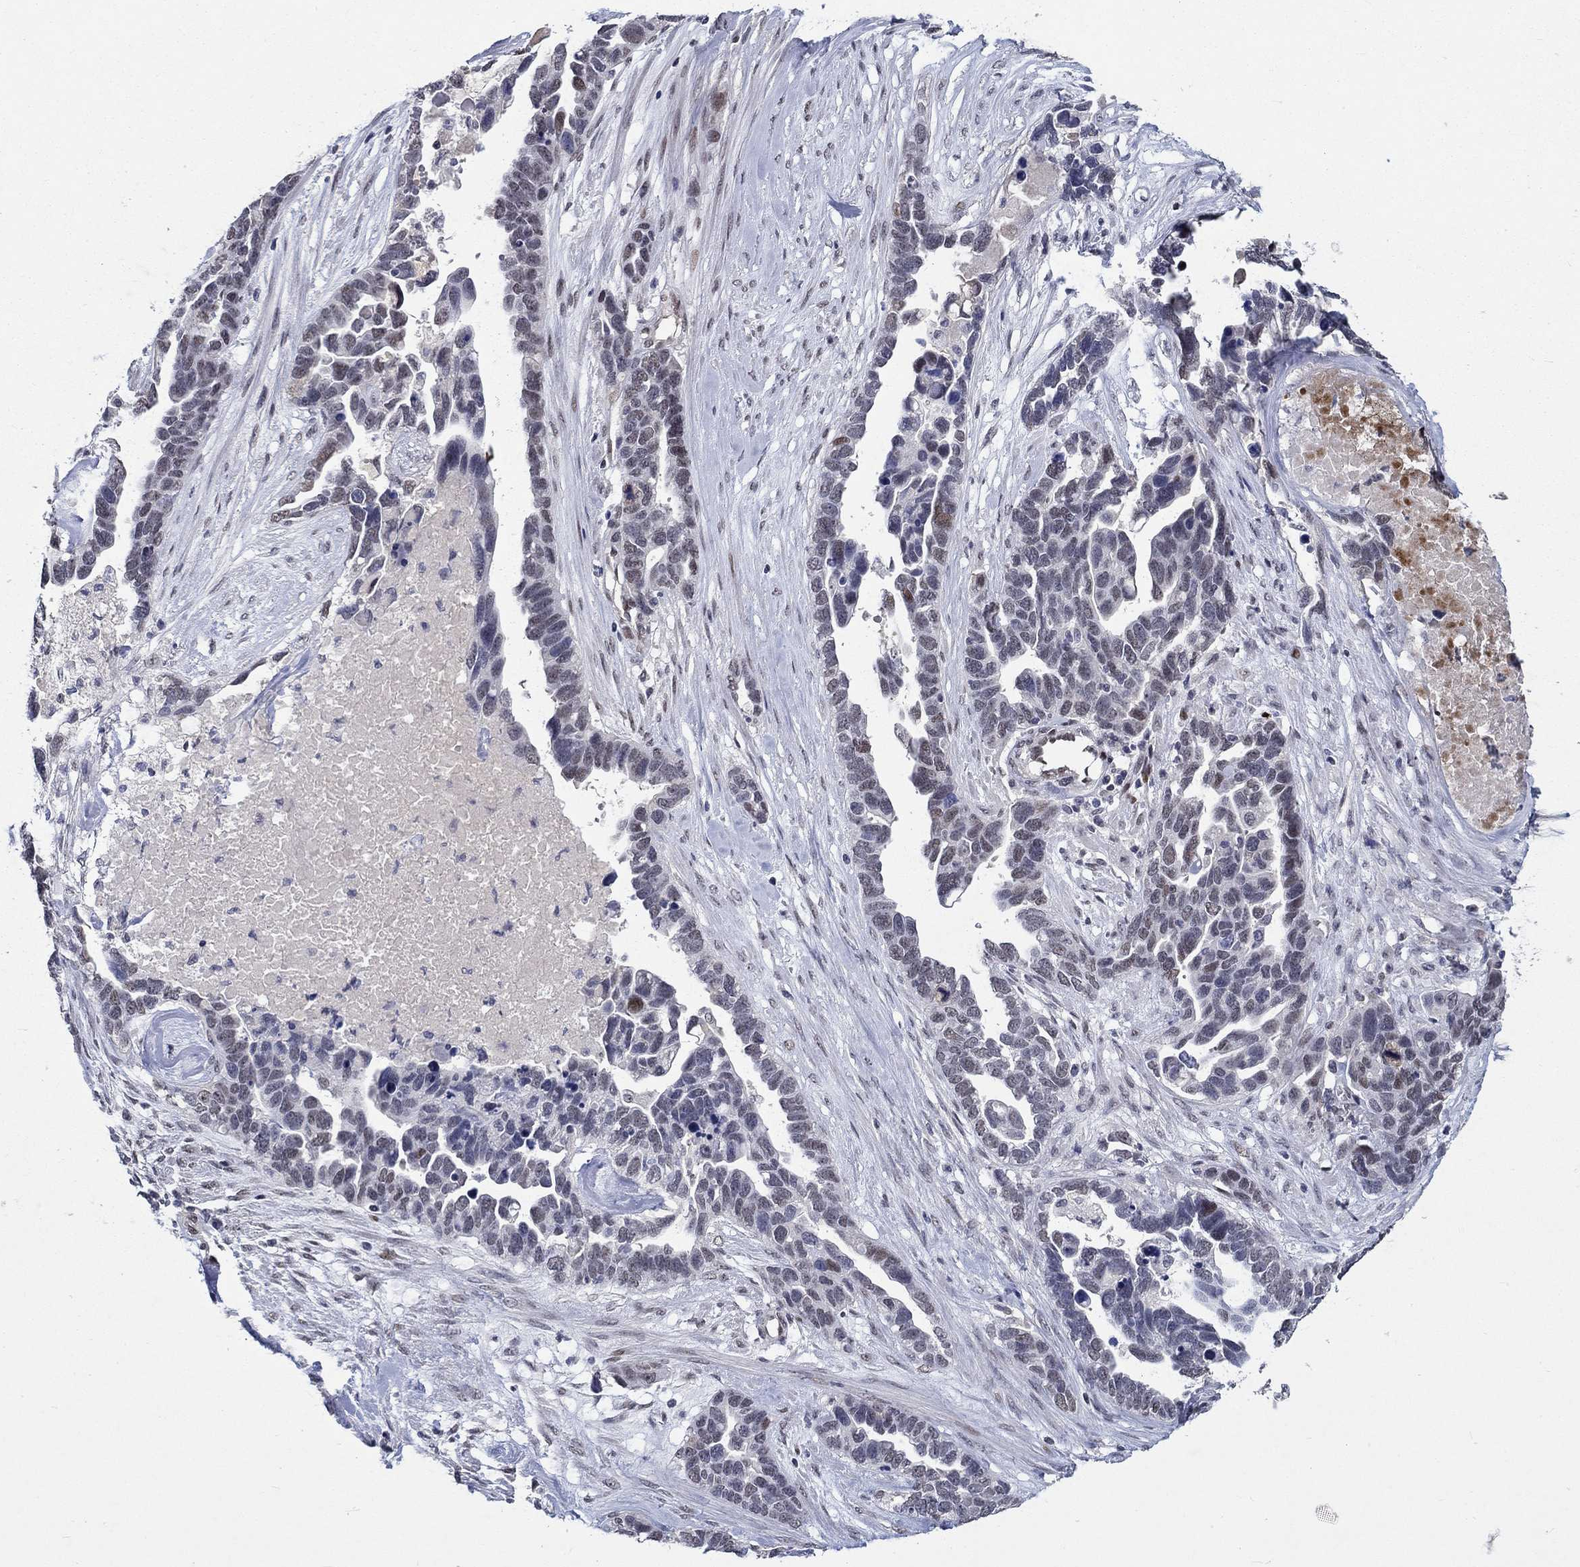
{"staining": {"intensity": "moderate", "quantity": "<25%", "location": "nuclear"}, "tissue": "ovarian cancer", "cell_type": "Tumor cells", "image_type": "cancer", "snomed": [{"axis": "morphology", "description": "Cystadenocarcinoma, serous, NOS"}, {"axis": "topography", "description": "Ovary"}], "caption": "Immunohistochemistry (IHC) of serous cystadenocarcinoma (ovarian) shows low levels of moderate nuclear expression in about <25% of tumor cells.", "gene": "GATA2", "patient": {"sex": "female", "age": 54}}